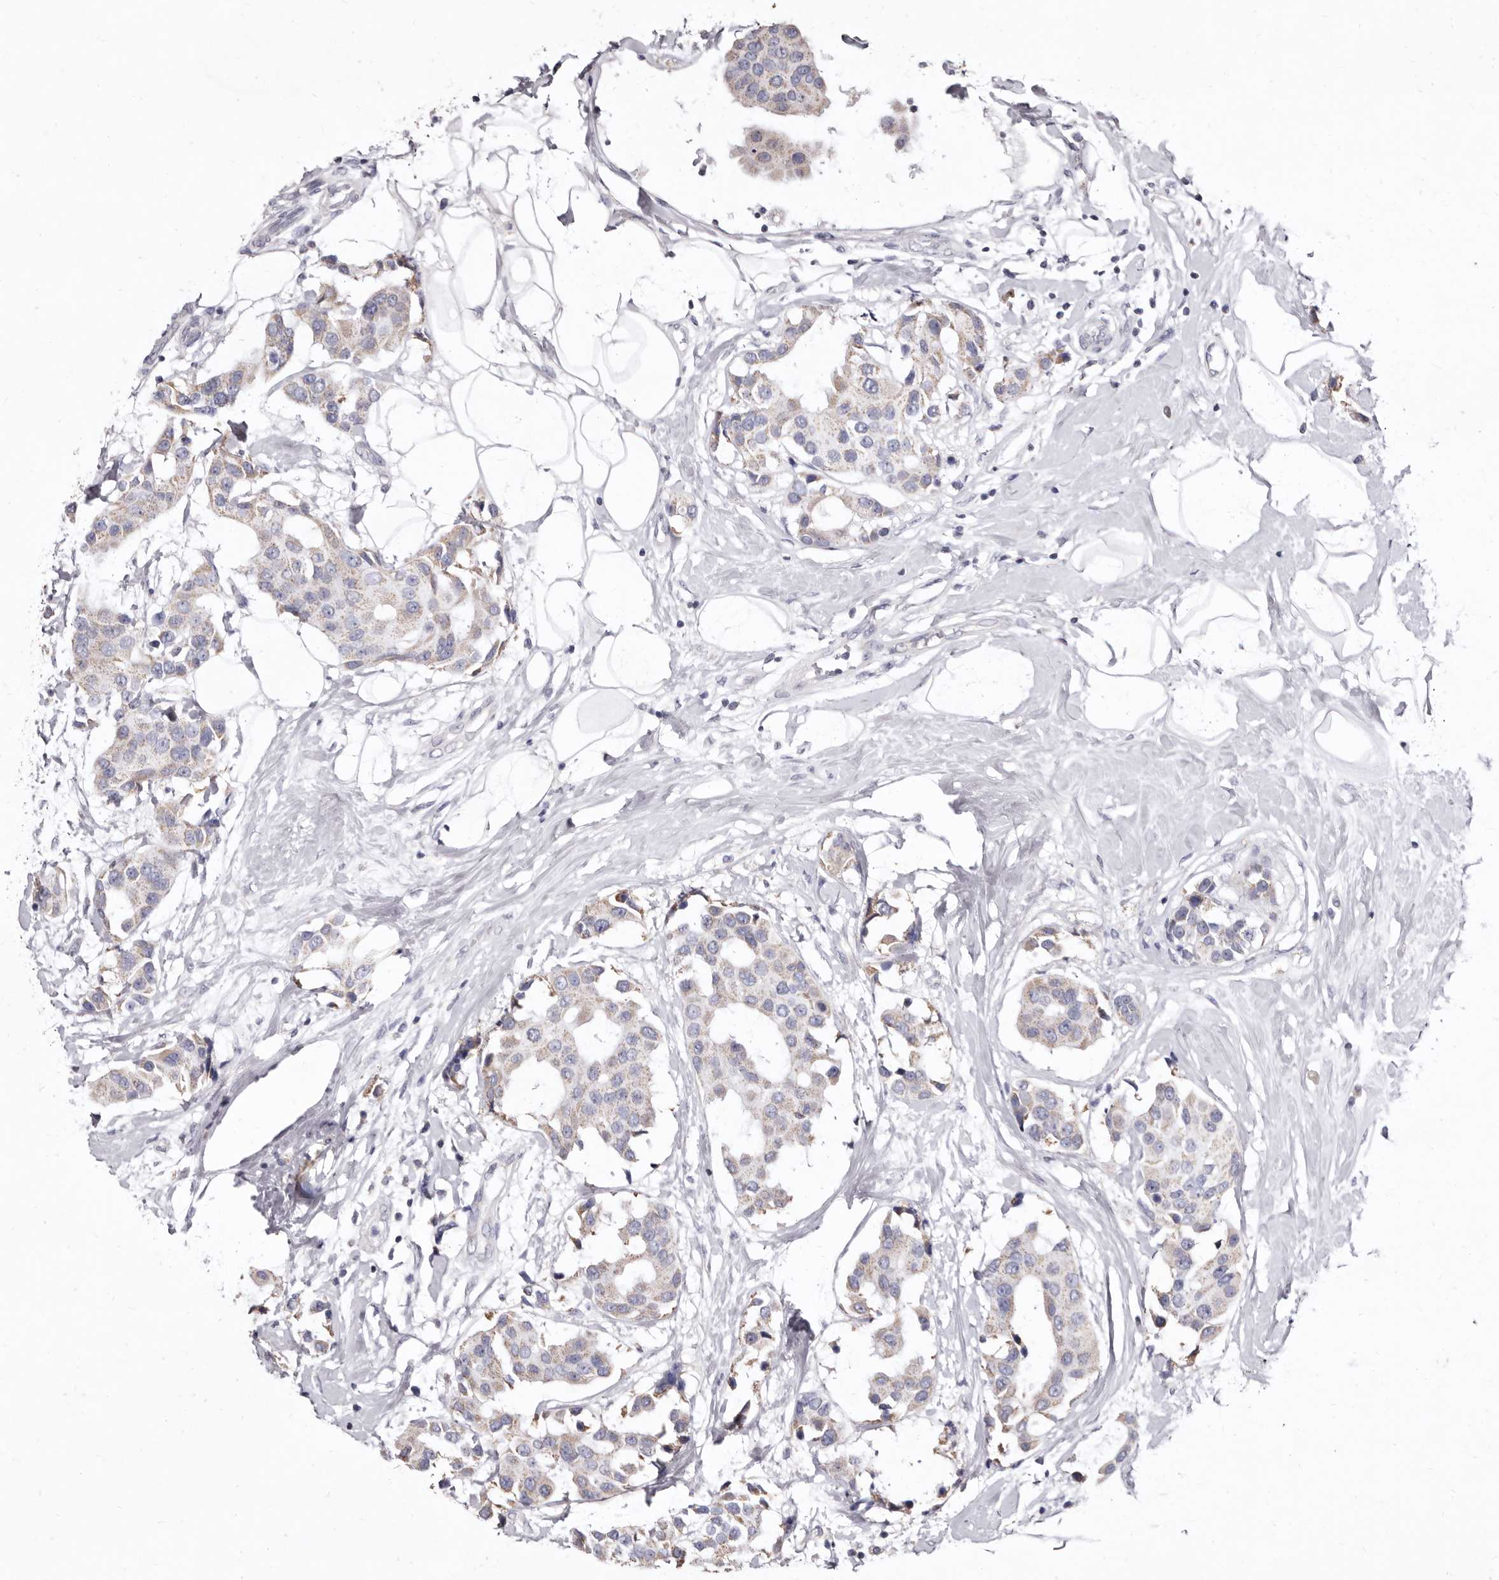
{"staining": {"intensity": "weak", "quantity": "<25%", "location": "cytoplasmic/membranous"}, "tissue": "breast cancer", "cell_type": "Tumor cells", "image_type": "cancer", "snomed": [{"axis": "morphology", "description": "Normal tissue, NOS"}, {"axis": "morphology", "description": "Duct carcinoma"}, {"axis": "topography", "description": "Breast"}], "caption": "Human breast invasive ductal carcinoma stained for a protein using IHC exhibits no expression in tumor cells.", "gene": "CYP2E1", "patient": {"sex": "female", "age": 39}}